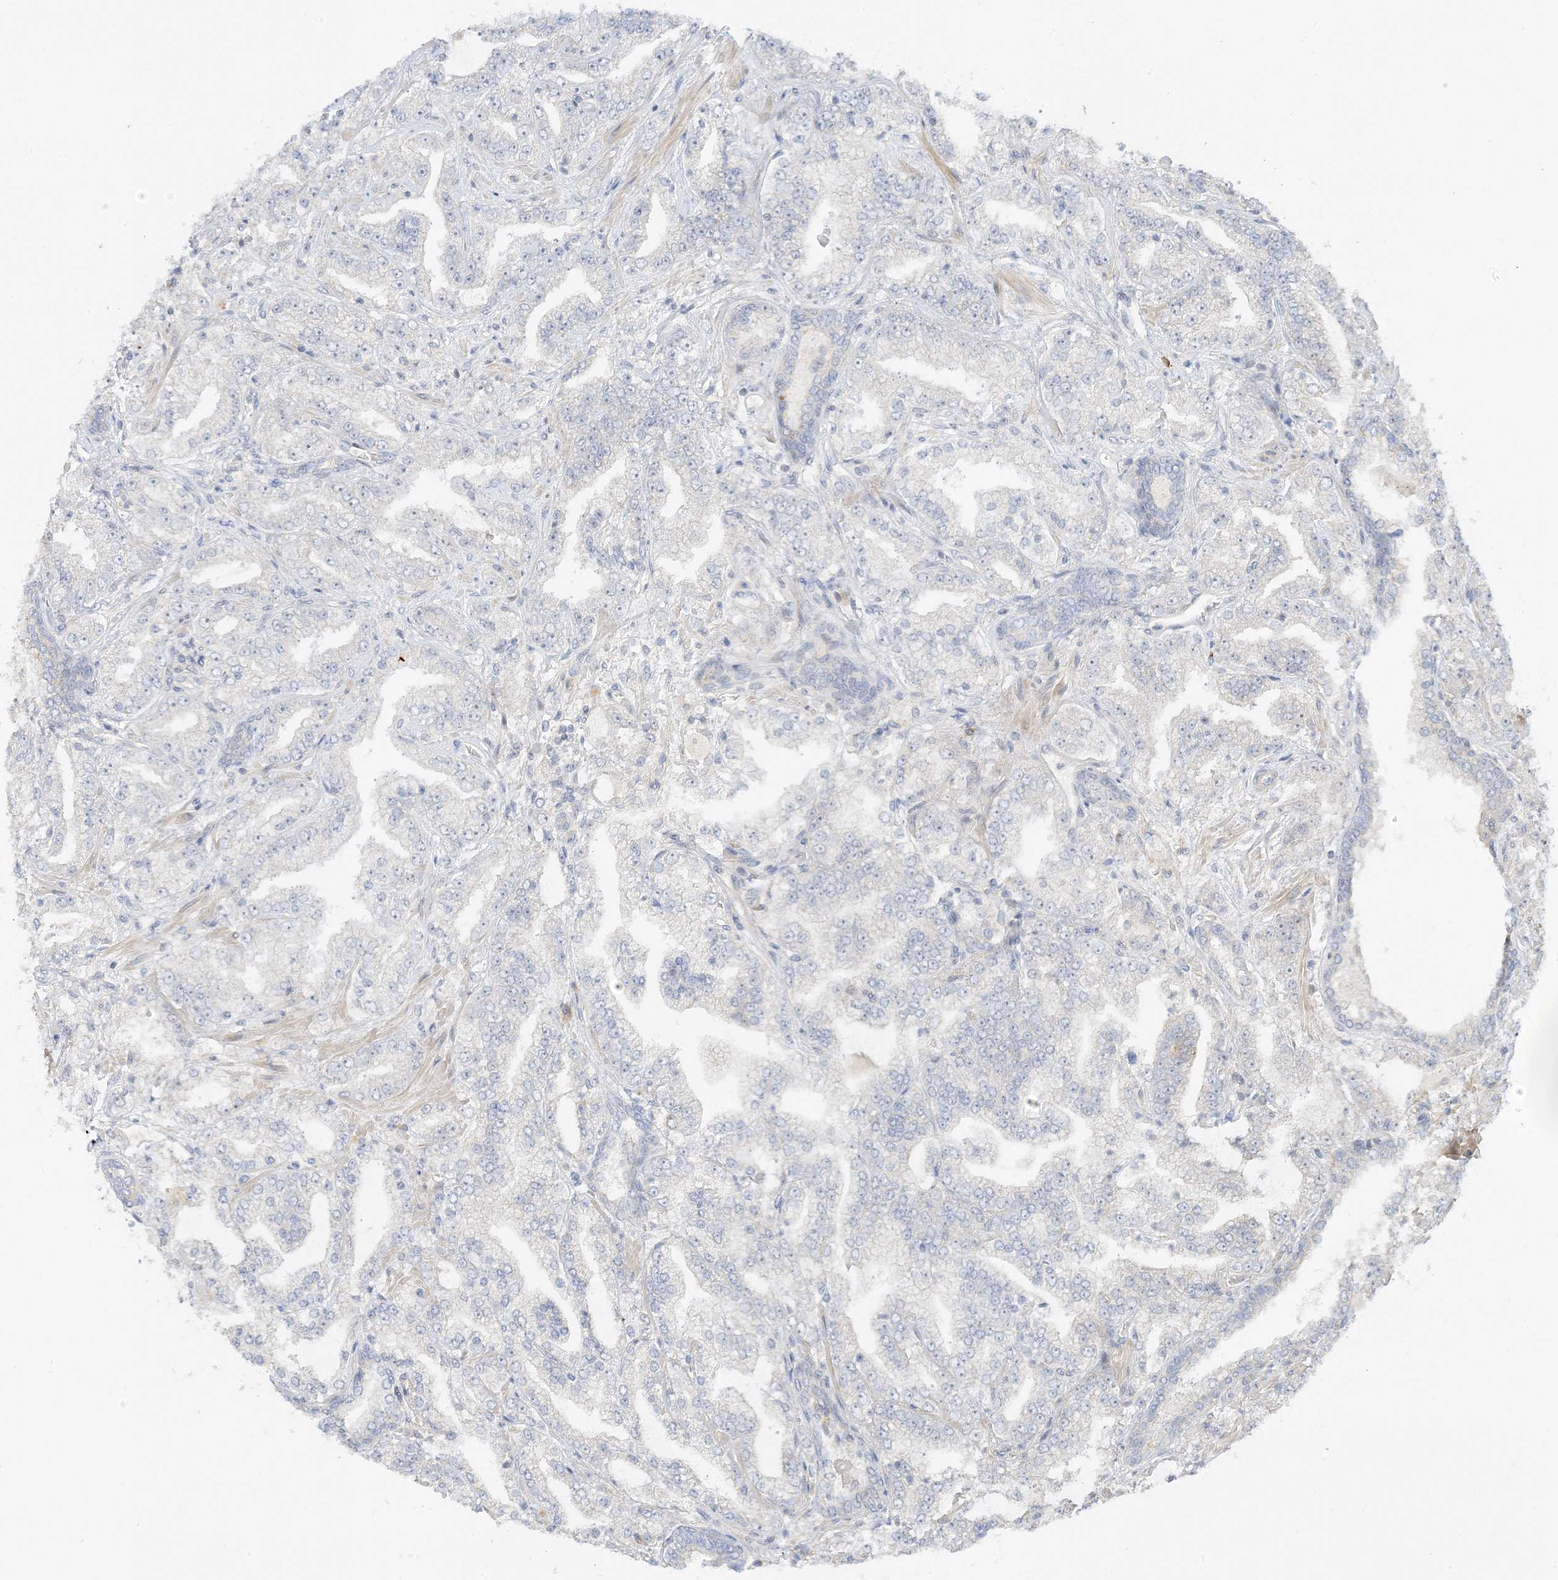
{"staining": {"intensity": "negative", "quantity": "none", "location": "none"}, "tissue": "prostate cancer", "cell_type": "Tumor cells", "image_type": "cancer", "snomed": [{"axis": "morphology", "description": "Adenocarcinoma, High grade"}, {"axis": "topography", "description": "Prostate"}], "caption": "The photomicrograph exhibits no staining of tumor cells in prostate cancer (high-grade adenocarcinoma). The staining is performed using DAB brown chromogen with nuclei counter-stained in using hematoxylin.", "gene": "ETAA1", "patient": {"sex": "male", "age": 64}}